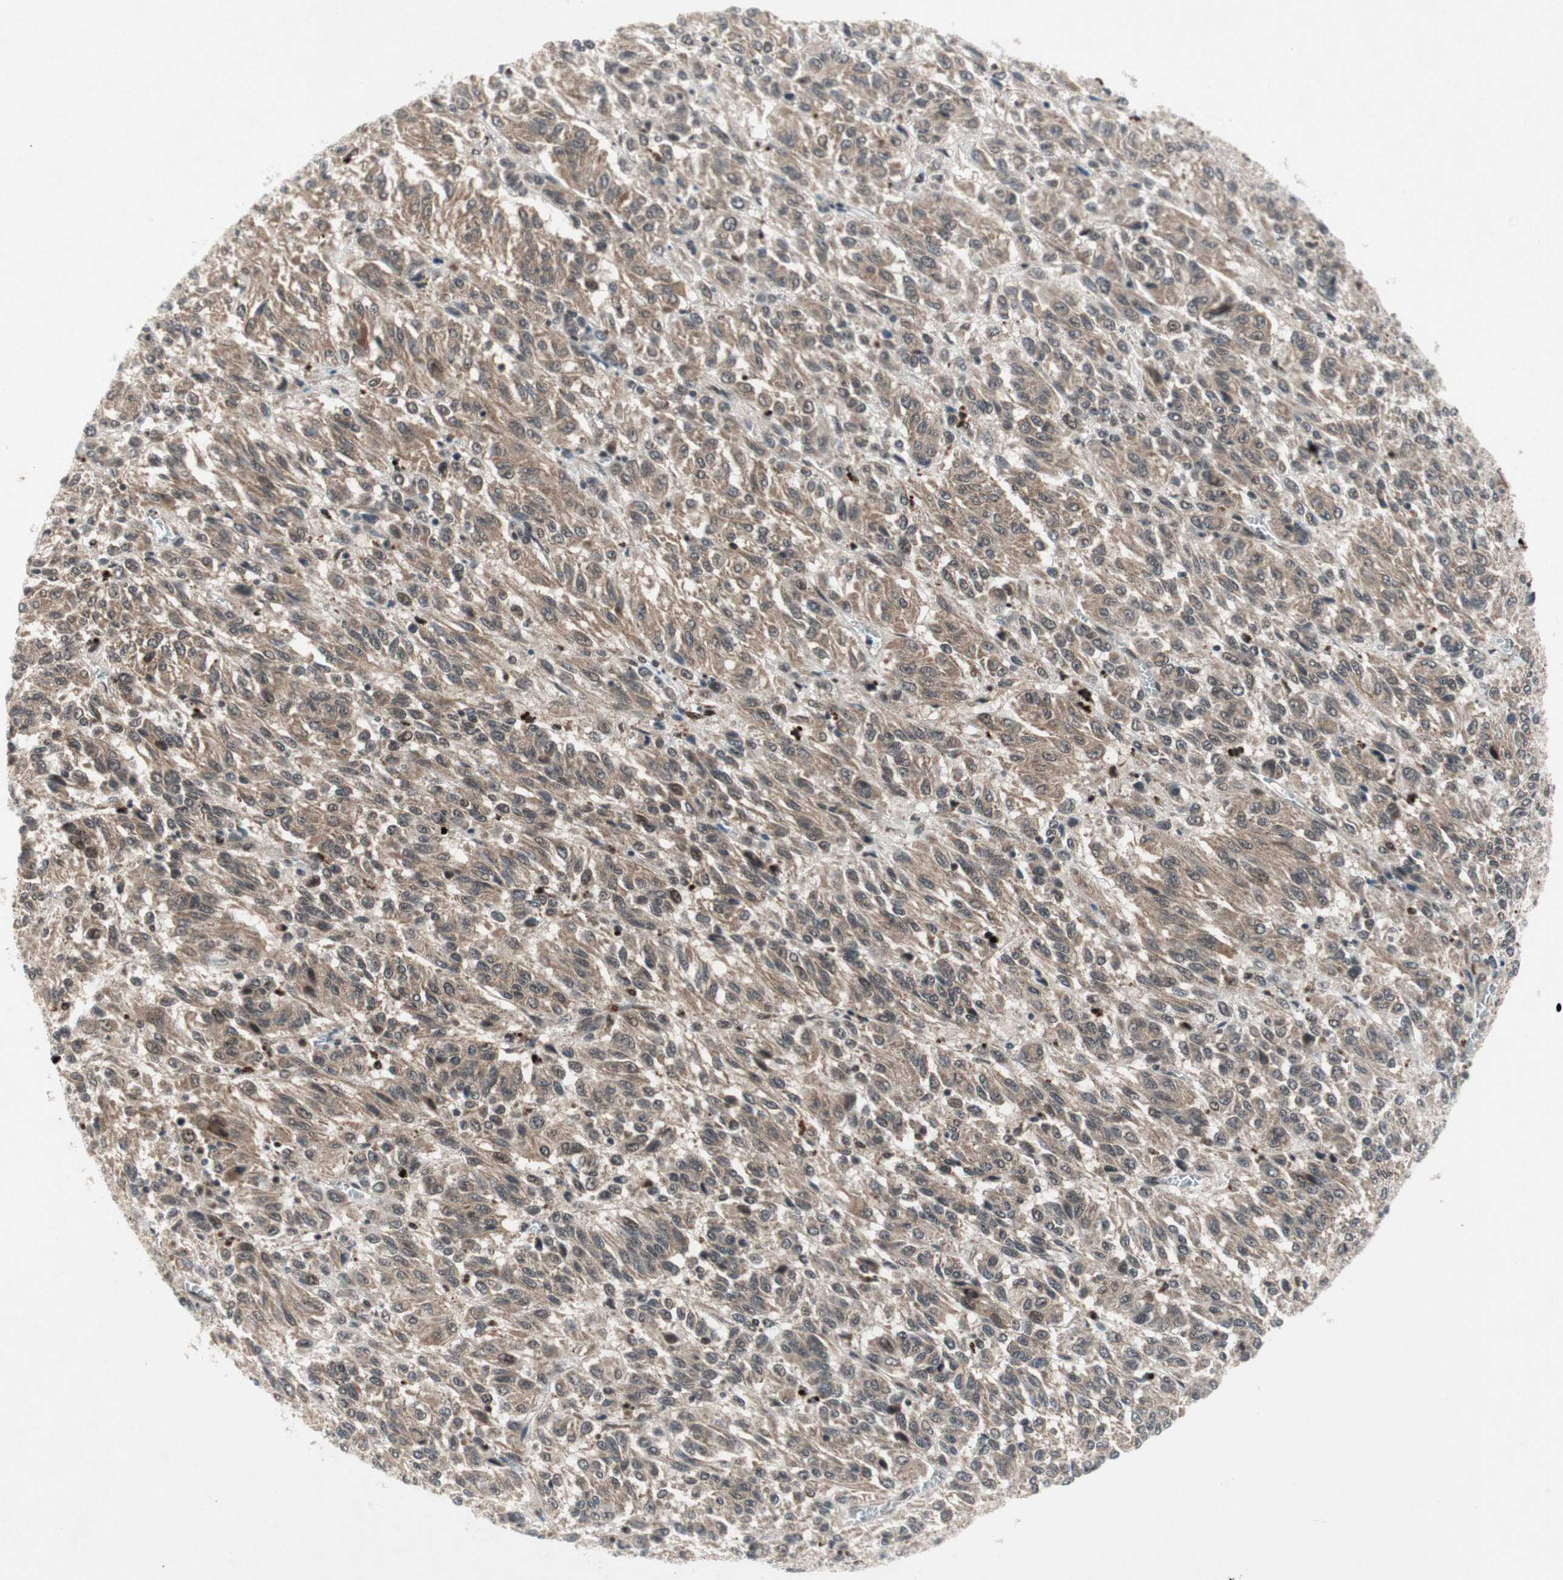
{"staining": {"intensity": "moderate", "quantity": ">75%", "location": "cytoplasmic/membranous"}, "tissue": "melanoma", "cell_type": "Tumor cells", "image_type": "cancer", "snomed": [{"axis": "morphology", "description": "Malignant melanoma, Metastatic site"}, {"axis": "topography", "description": "Lung"}], "caption": "Immunohistochemistry (DAB (3,3'-diaminobenzidine)) staining of malignant melanoma (metastatic site) reveals moderate cytoplasmic/membranous protein staining in approximately >75% of tumor cells.", "gene": "TCF12", "patient": {"sex": "male", "age": 64}}